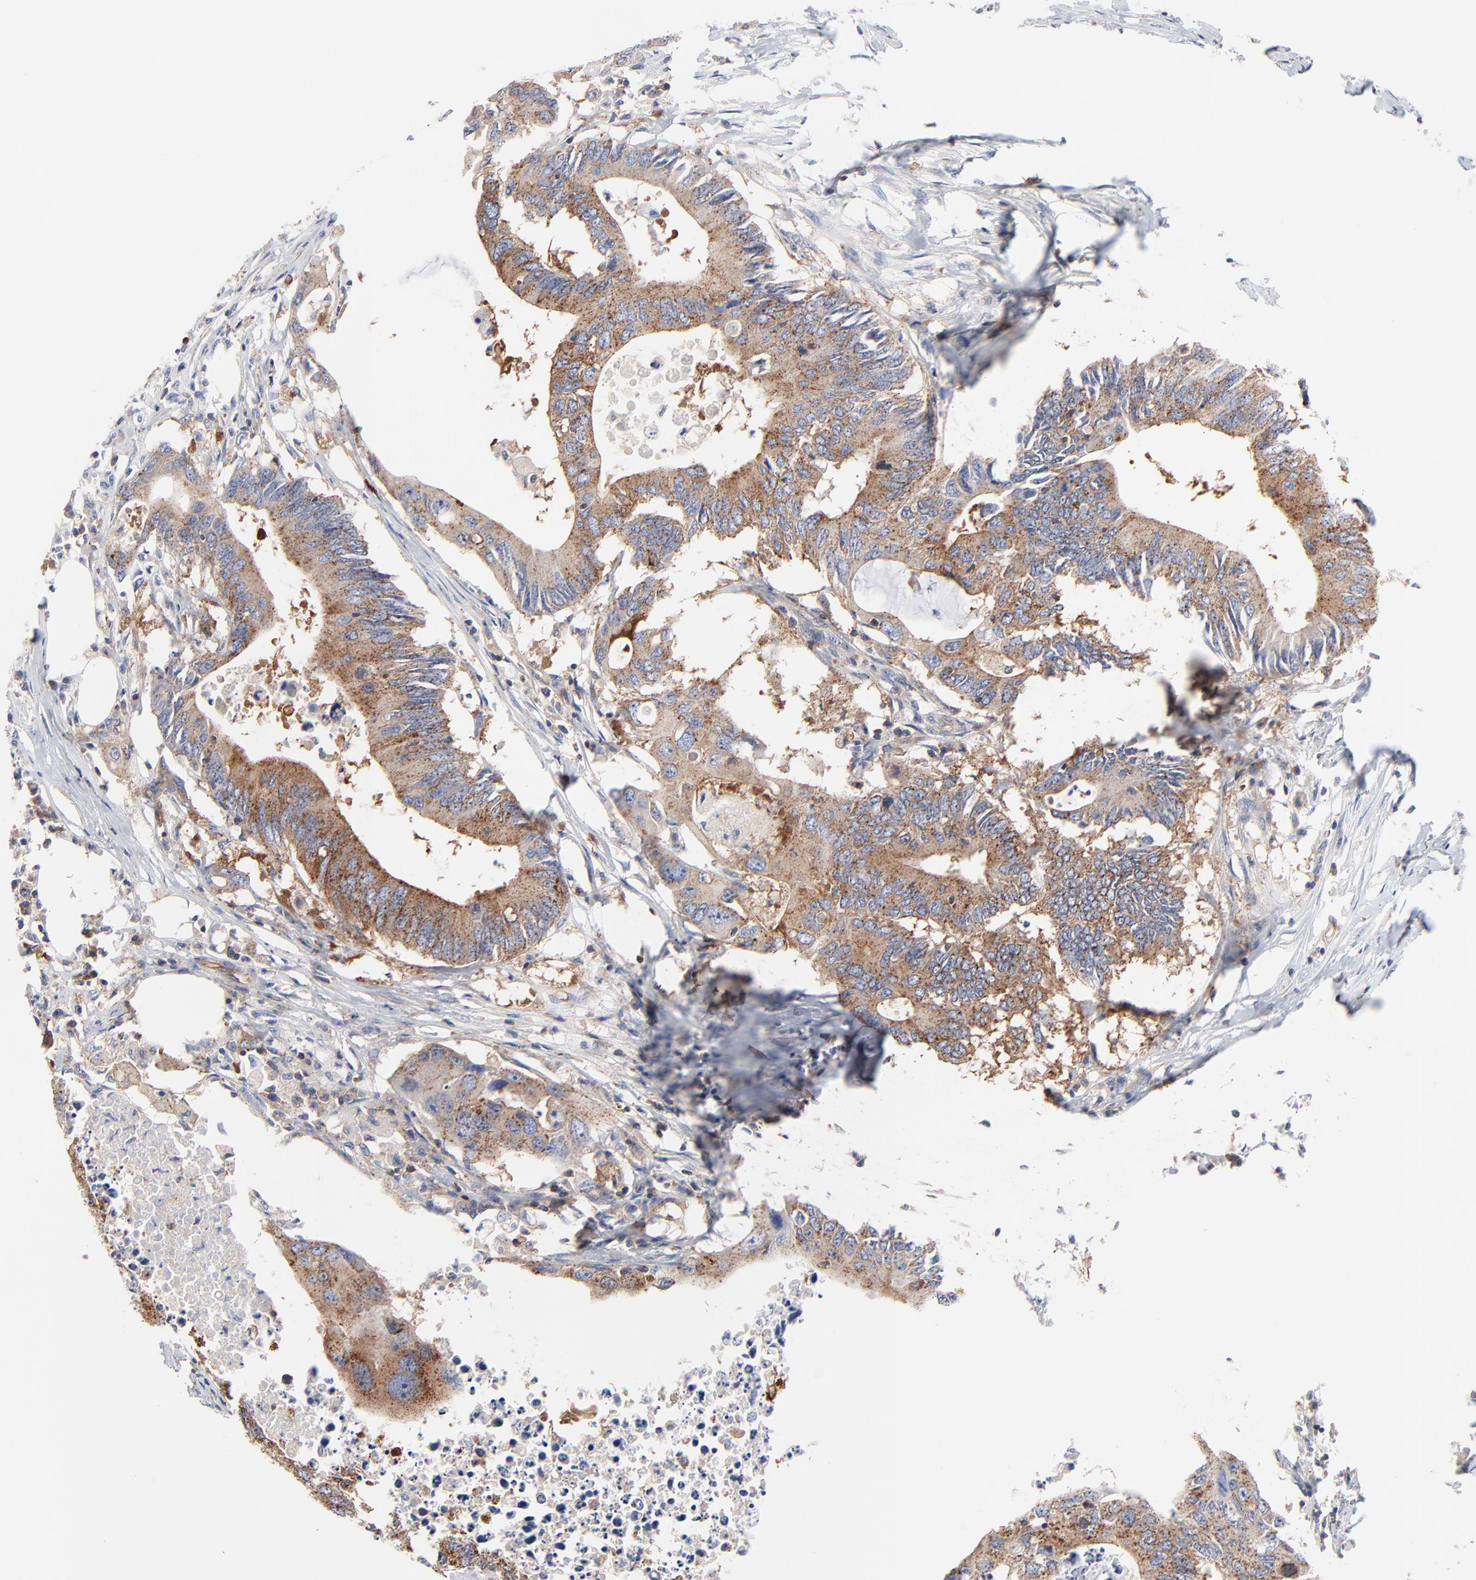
{"staining": {"intensity": "moderate", "quantity": ">75%", "location": "cytoplasmic/membranous"}, "tissue": "colorectal cancer", "cell_type": "Tumor cells", "image_type": "cancer", "snomed": [{"axis": "morphology", "description": "Adenocarcinoma, NOS"}, {"axis": "topography", "description": "Colon"}], "caption": "Immunohistochemical staining of colorectal cancer (adenocarcinoma) displays medium levels of moderate cytoplasmic/membranous protein positivity in about >75% of tumor cells.", "gene": "CD2AP", "patient": {"sex": "male", "age": 71}}